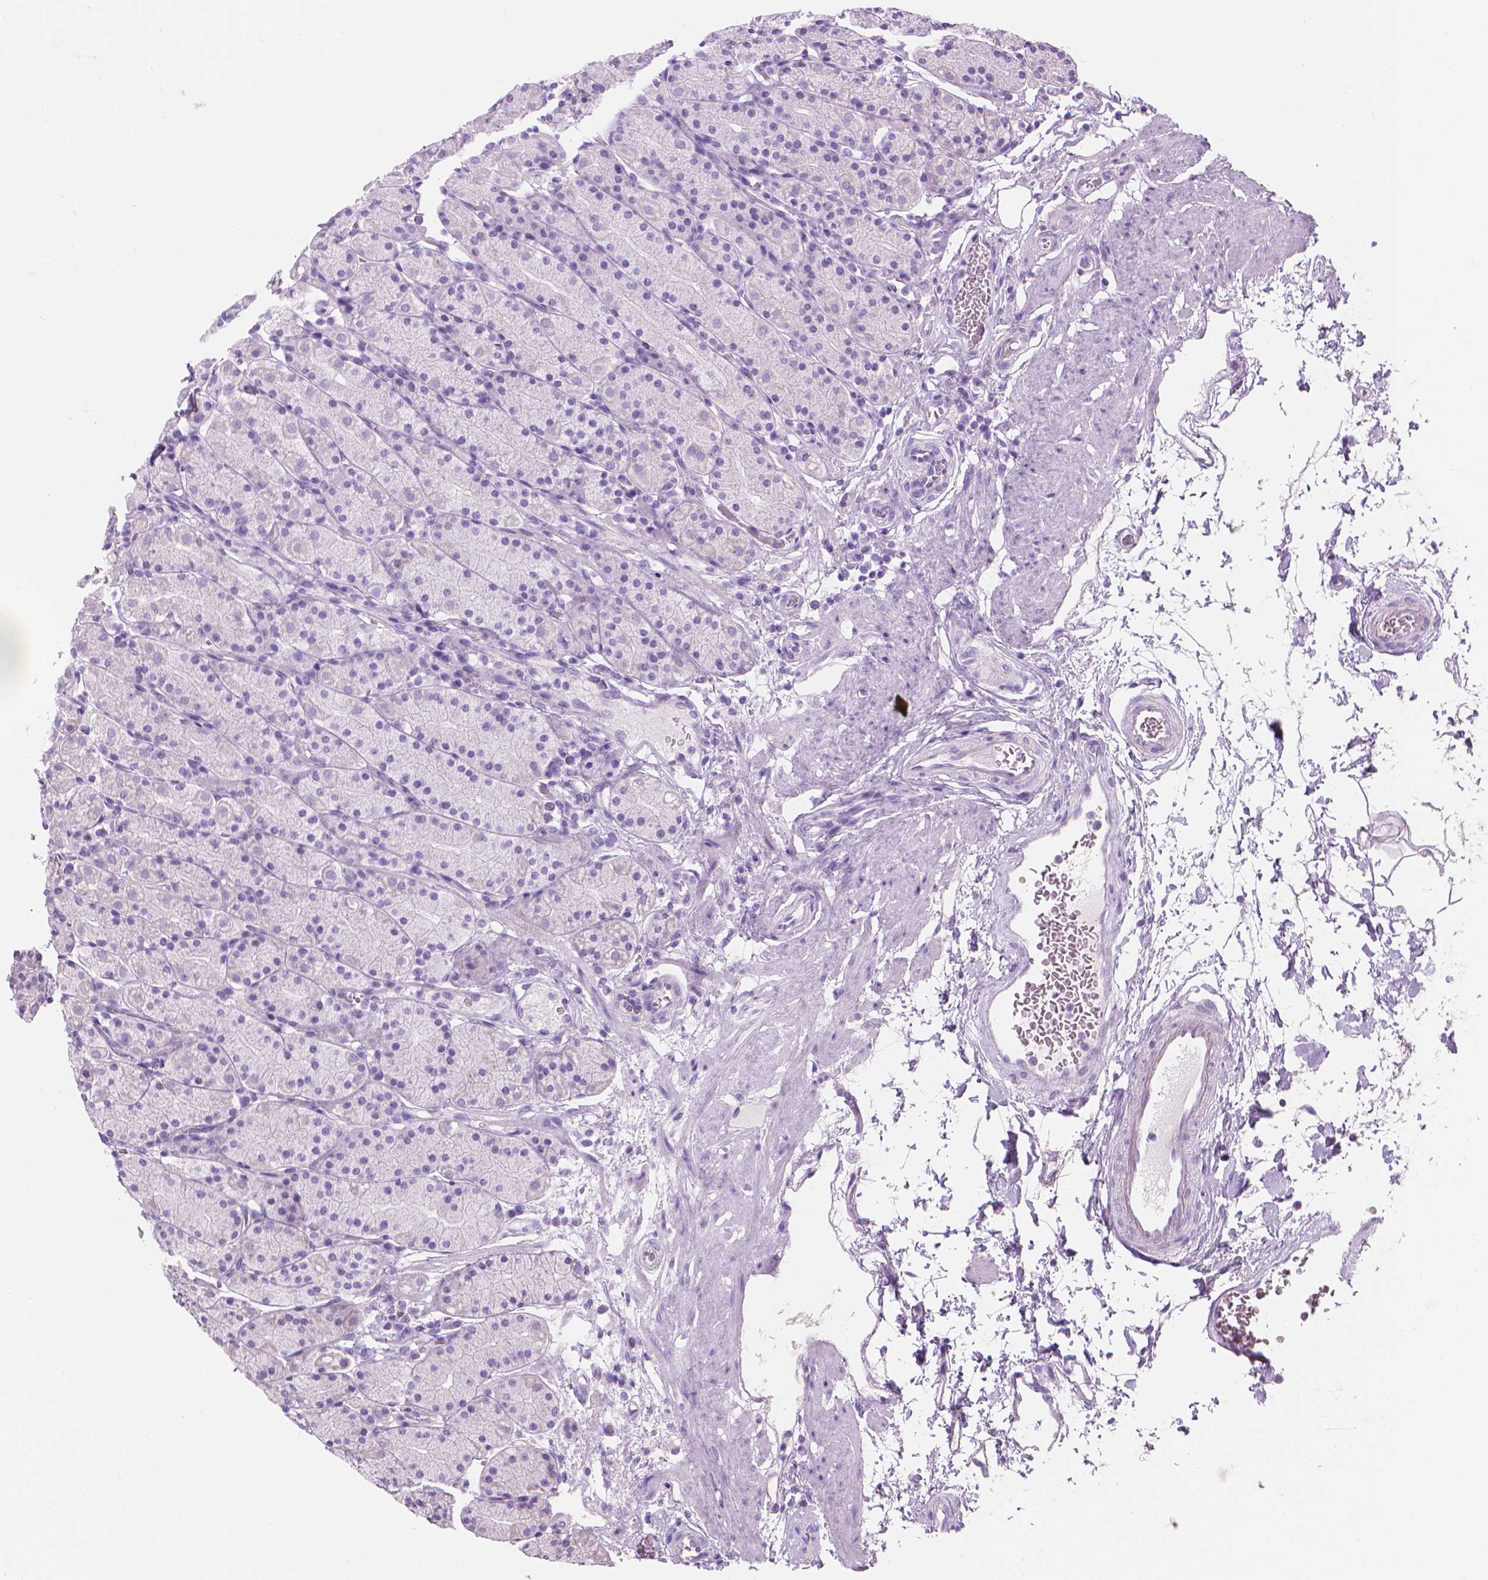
{"staining": {"intensity": "negative", "quantity": "none", "location": "none"}, "tissue": "stomach", "cell_type": "Glandular cells", "image_type": "normal", "snomed": [{"axis": "morphology", "description": "Normal tissue, NOS"}, {"axis": "topography", "description": "Stomach, upper"}, {"axis": "topography", "description": "Stomach"}], "caption": "High power microscopy histopathology image of an immunohistochemistry (IHC) photomicrograph of normal stomach, revealing no significant expression in glandular cells.", "gene": "CABCOCO1", "patient": {"sex": "male", "age": 62}}